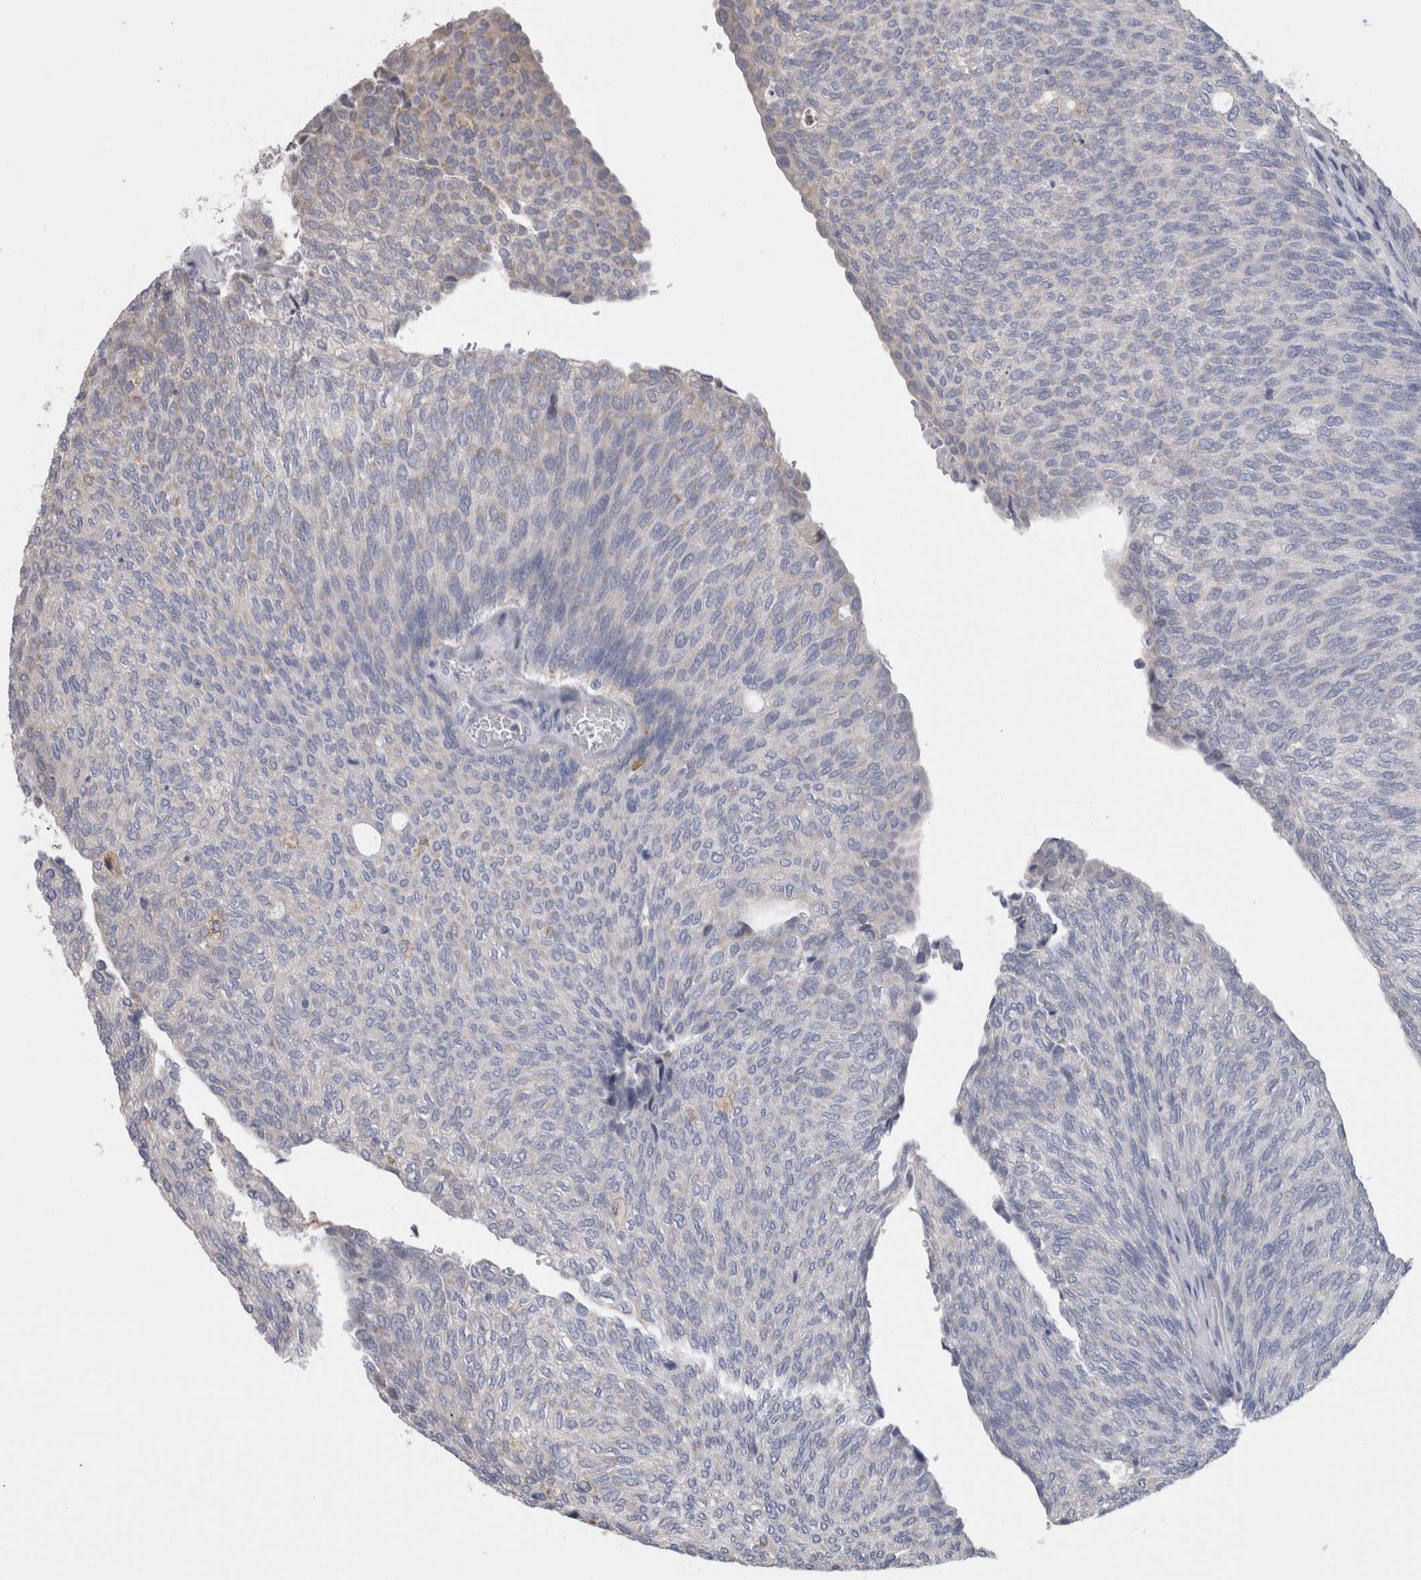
{"staining": {"intensity": "negative", "quantity": "none", "location": "none"}, "tissue": "urothelial cancer", "cell_type": "Tumor cells", "image_type": "cancer", "snomed": [{"axis": "morphology", "description": "Urothelial carcinoma, Low grade"}, {"axis": "topography", "description": "Urinary bladder"}], "caption": "There is no significant positivity in tumor cells of urothelial carcinoma (low-grade). (Immunohistochemistry, brightfield microscopy, high magnification).", "gene": "GDAP1", "patient": {"sex": "female", "age": 79}}